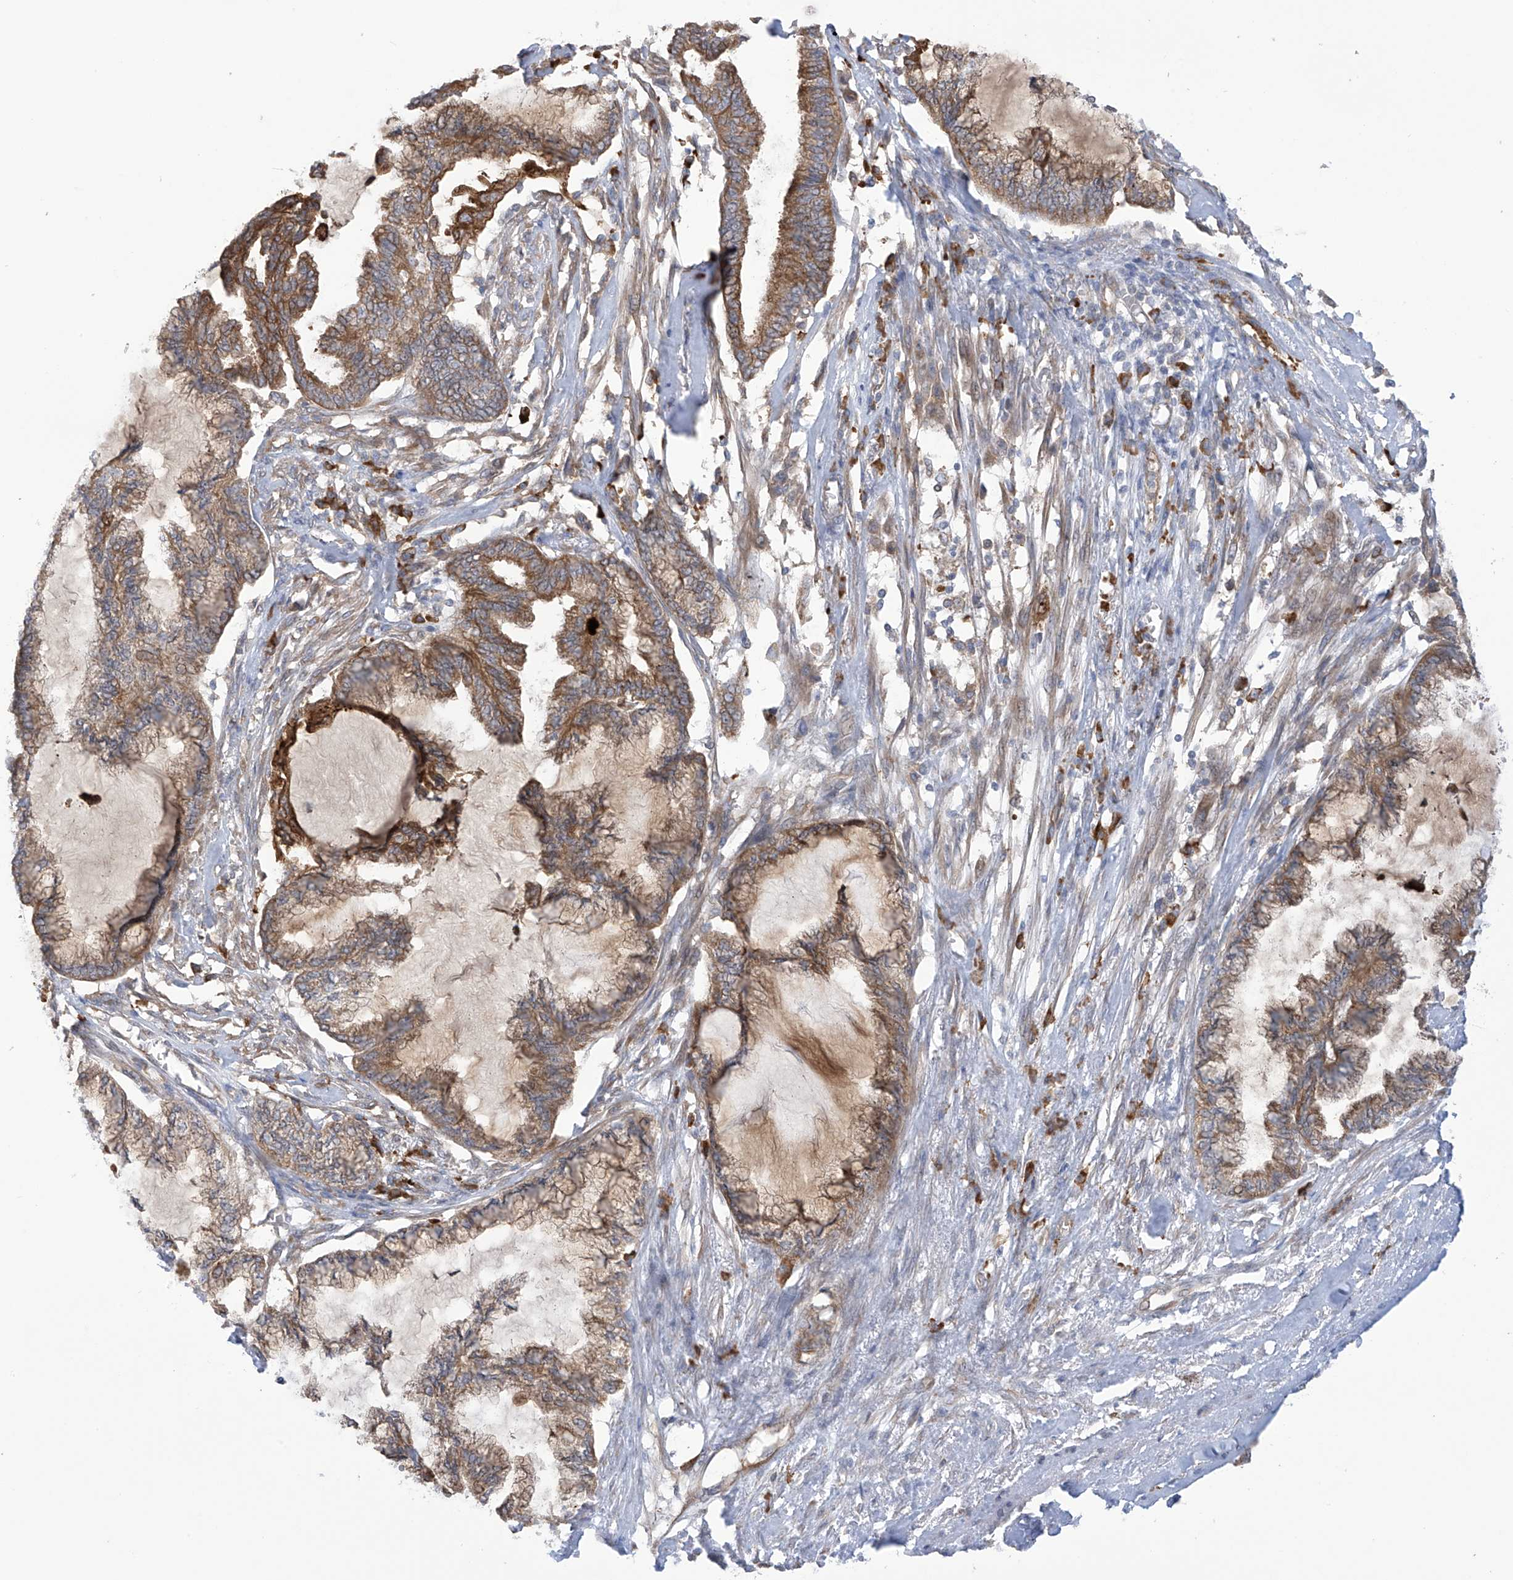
{"staining": {"intensity": "moderate", "quantity": "25%-75%", "location": "cytoplasmic/membranous"}, "tissue": "endometrial cancer", "cell_type": "Tumor cells", "image_type": "cancer", "snomed": [{"axis": "morphology", "description": "Adenocarcinoma, NOS"}, {"axis": "topography", "description": "Endometrium"}], "caption": "Immunohistochemistry (DAB) staining of endometrial cancer reveals moderate cytoplasmic/membranous protein positivity in about 25%-75% of tumor cells.", "gene": "KIAA1522", "patient": {"sex": "female", "age": 86}}